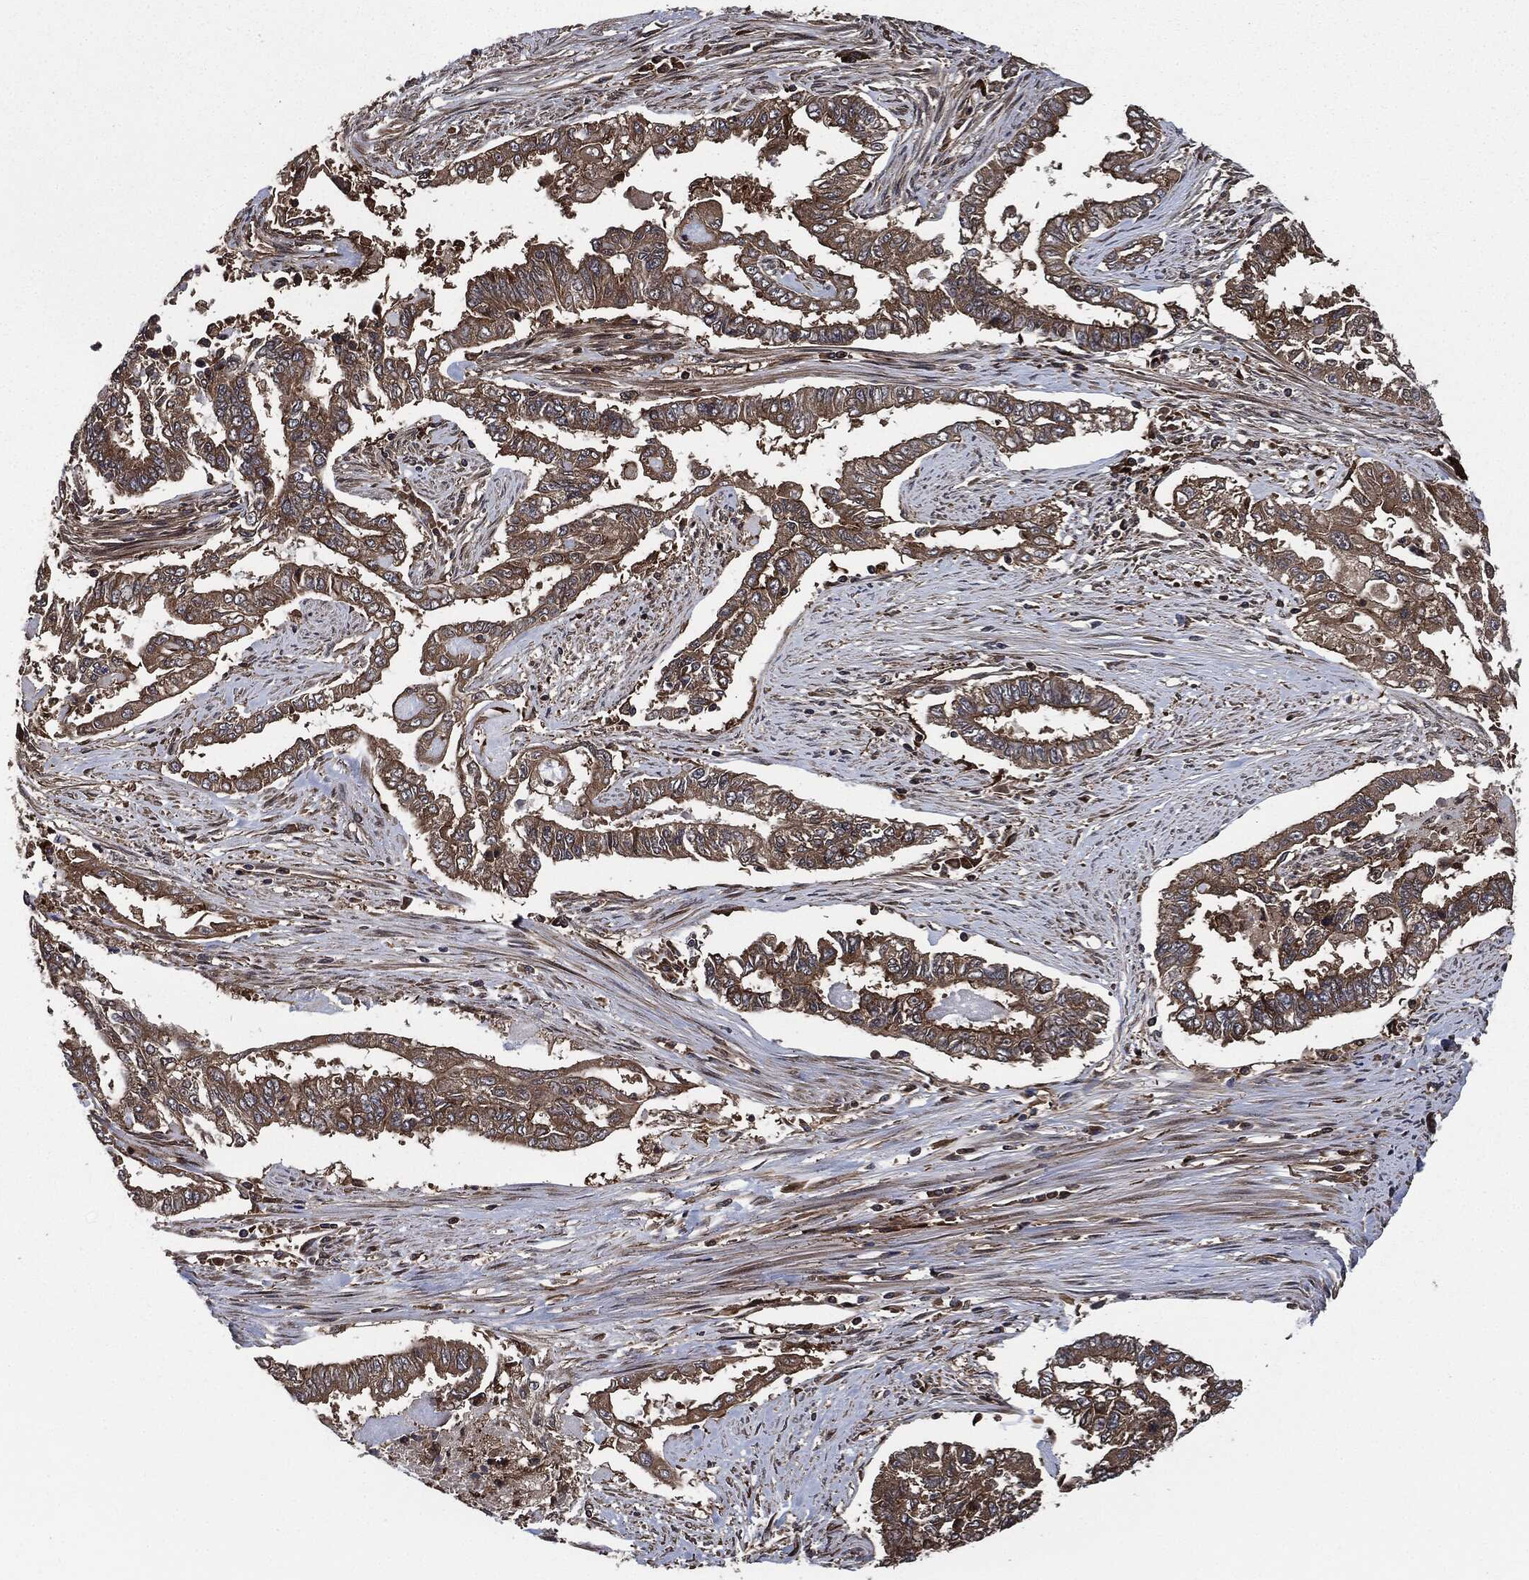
{"staining": {"intensity": "moderate", "quantity": ">75%", "location": "cytoplasmic/membranous"}, "tissue": "endometrial cancer", "cell_type": "Tumor cells", "image_type": "cancer", "snomed": [{"axis": "morphology", "description": "Adenocarcinoma, NOS"}, {"axis": "topography", "description": "Uterus"}], "caption": "Immunohistochemical staining of human adenocarcinoma (endometrial) shows moderate cytoplasmic/membranous protein expression in approximately >75% of tumor cells.", "gene": "RAP1GDS1", "patient": {"sex": "female", "age": 59}}